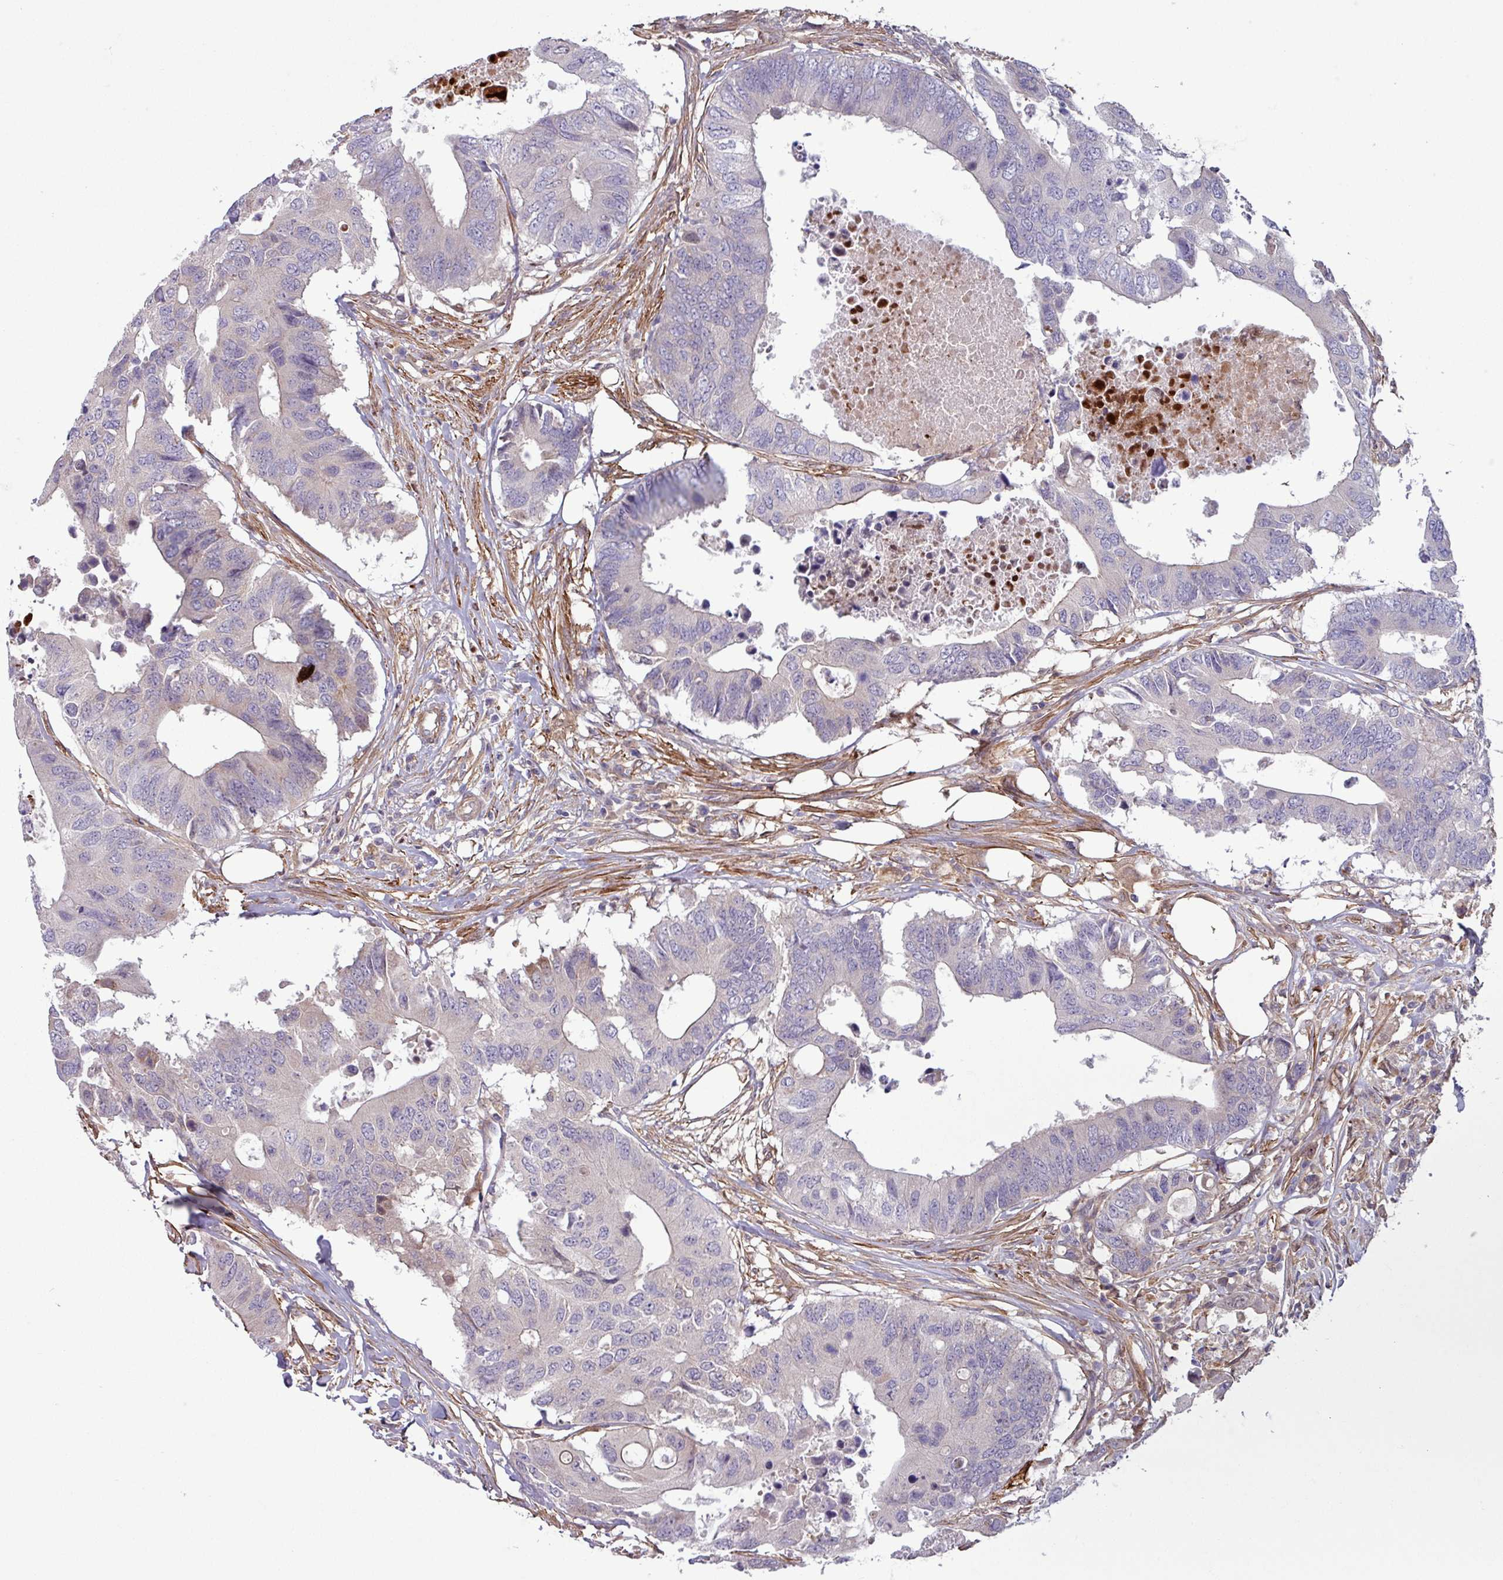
{"staining": {"intensity": "negative", "quantity": "none", "location": "none"}, "tissue": "colorectal cancer", "cell_type": "Tumor cells", "image_type": "cancer", "snomed": [{"axis": "morphology", "description": "Adenocarcinoma, NOS"}, {"axis": "topography", "description": "Colon"}], "caption": "Tumor cells are negative for protein expression in human colorectal adenocarcinoma.", "gene": "PCED1A", "patient": {"sex": "male", "age": 71}}